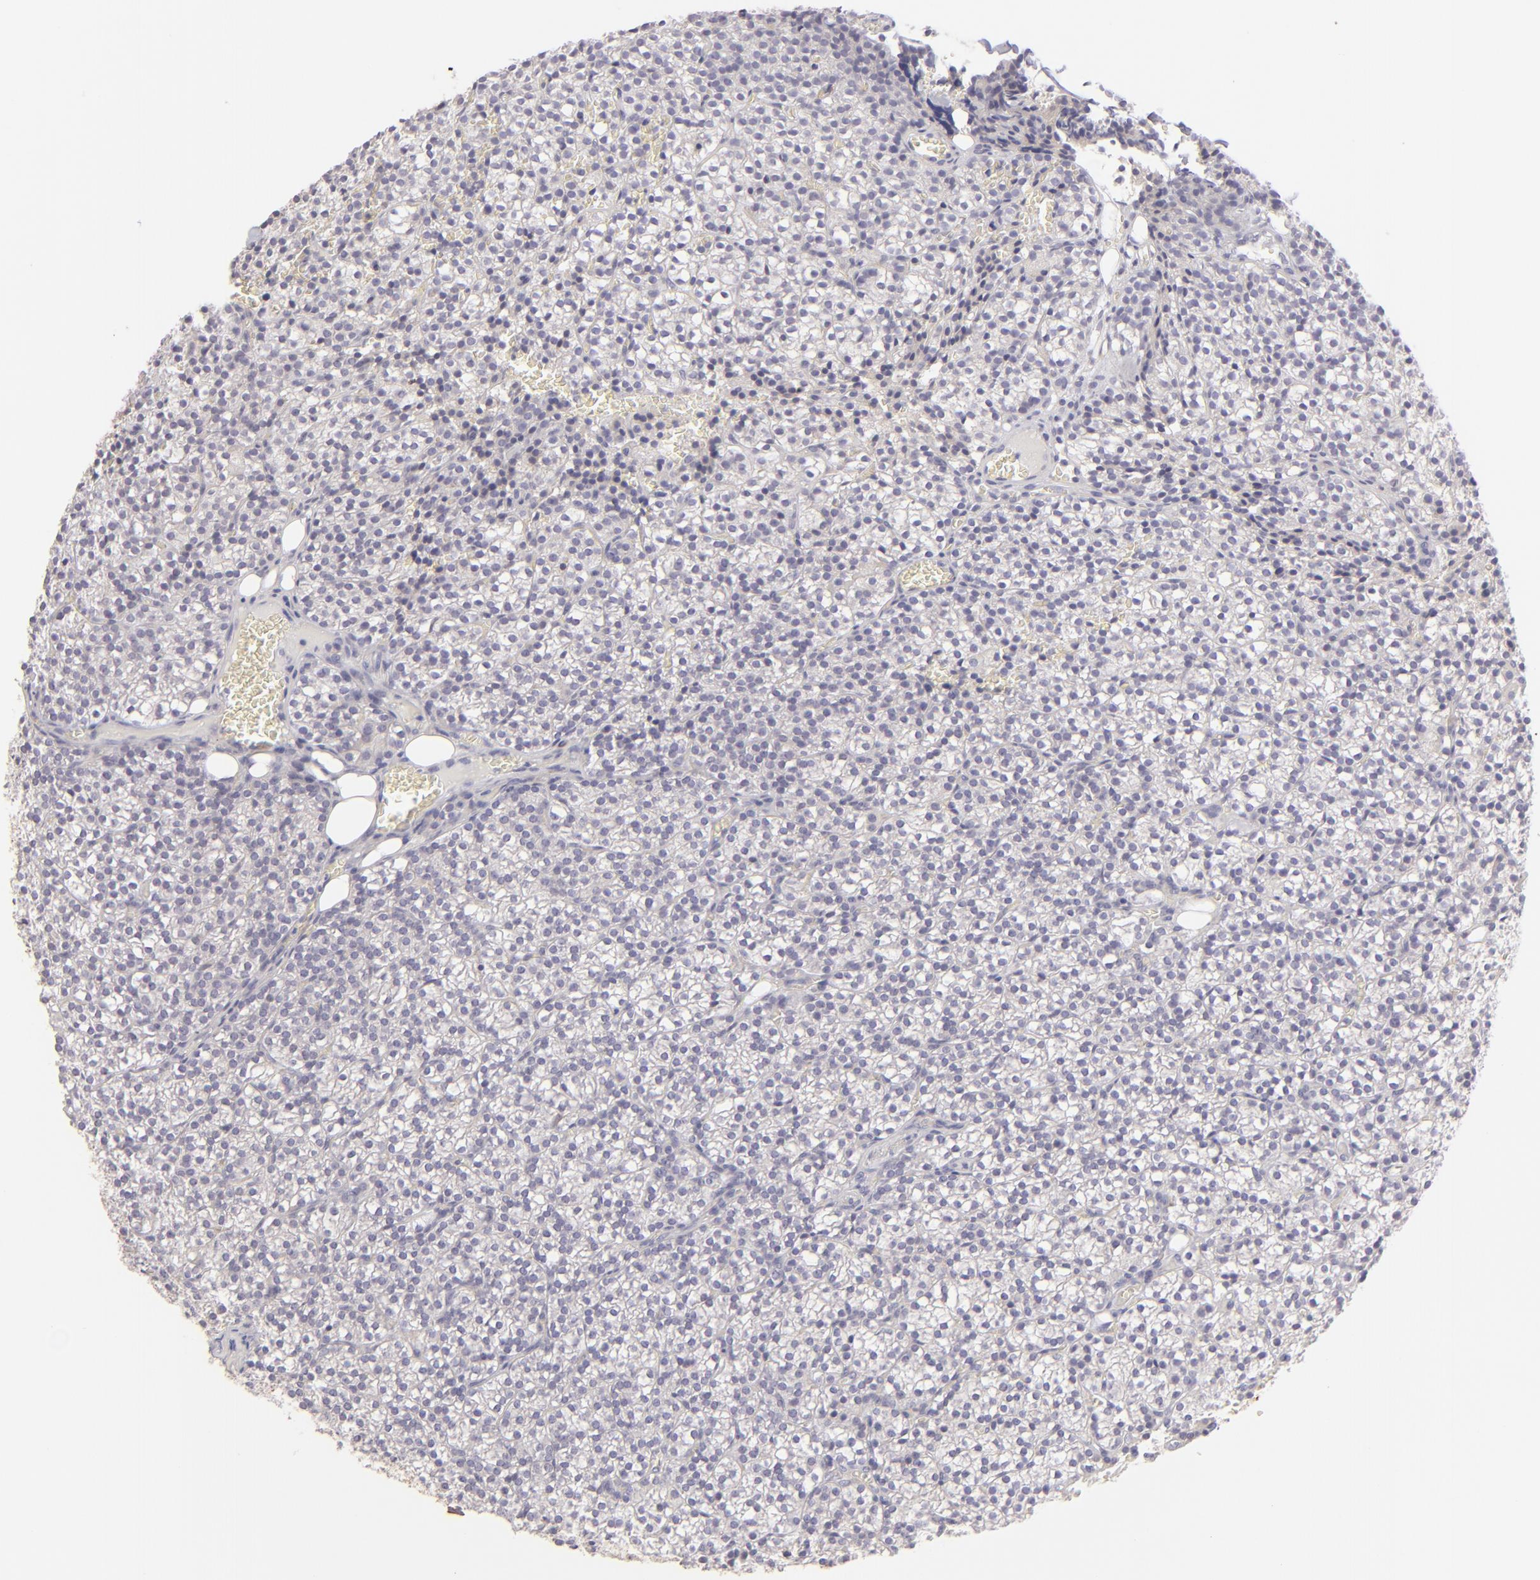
{"staining": {"intensity": "weak", "quantity": "25%-75%", "location": "cytoplasmic/membranous"}, "tissue": "parathyroid gland", "cell_type": "Glandular cells", "image_type": "normal", "snomed": [{"axis": "morphology", "description": "Normal tissue, NOS"}, {"axis": "topography", "description": "Parathyroid gland"}], "caption": "The histopathology image demonstrates a brown stain indicating the presence of a protein in the cytoplasmic/membranous of glandular cells in parathyroid gland.", "gene": "CLDN4", "patient": {"sex": "female", "age": 17}}